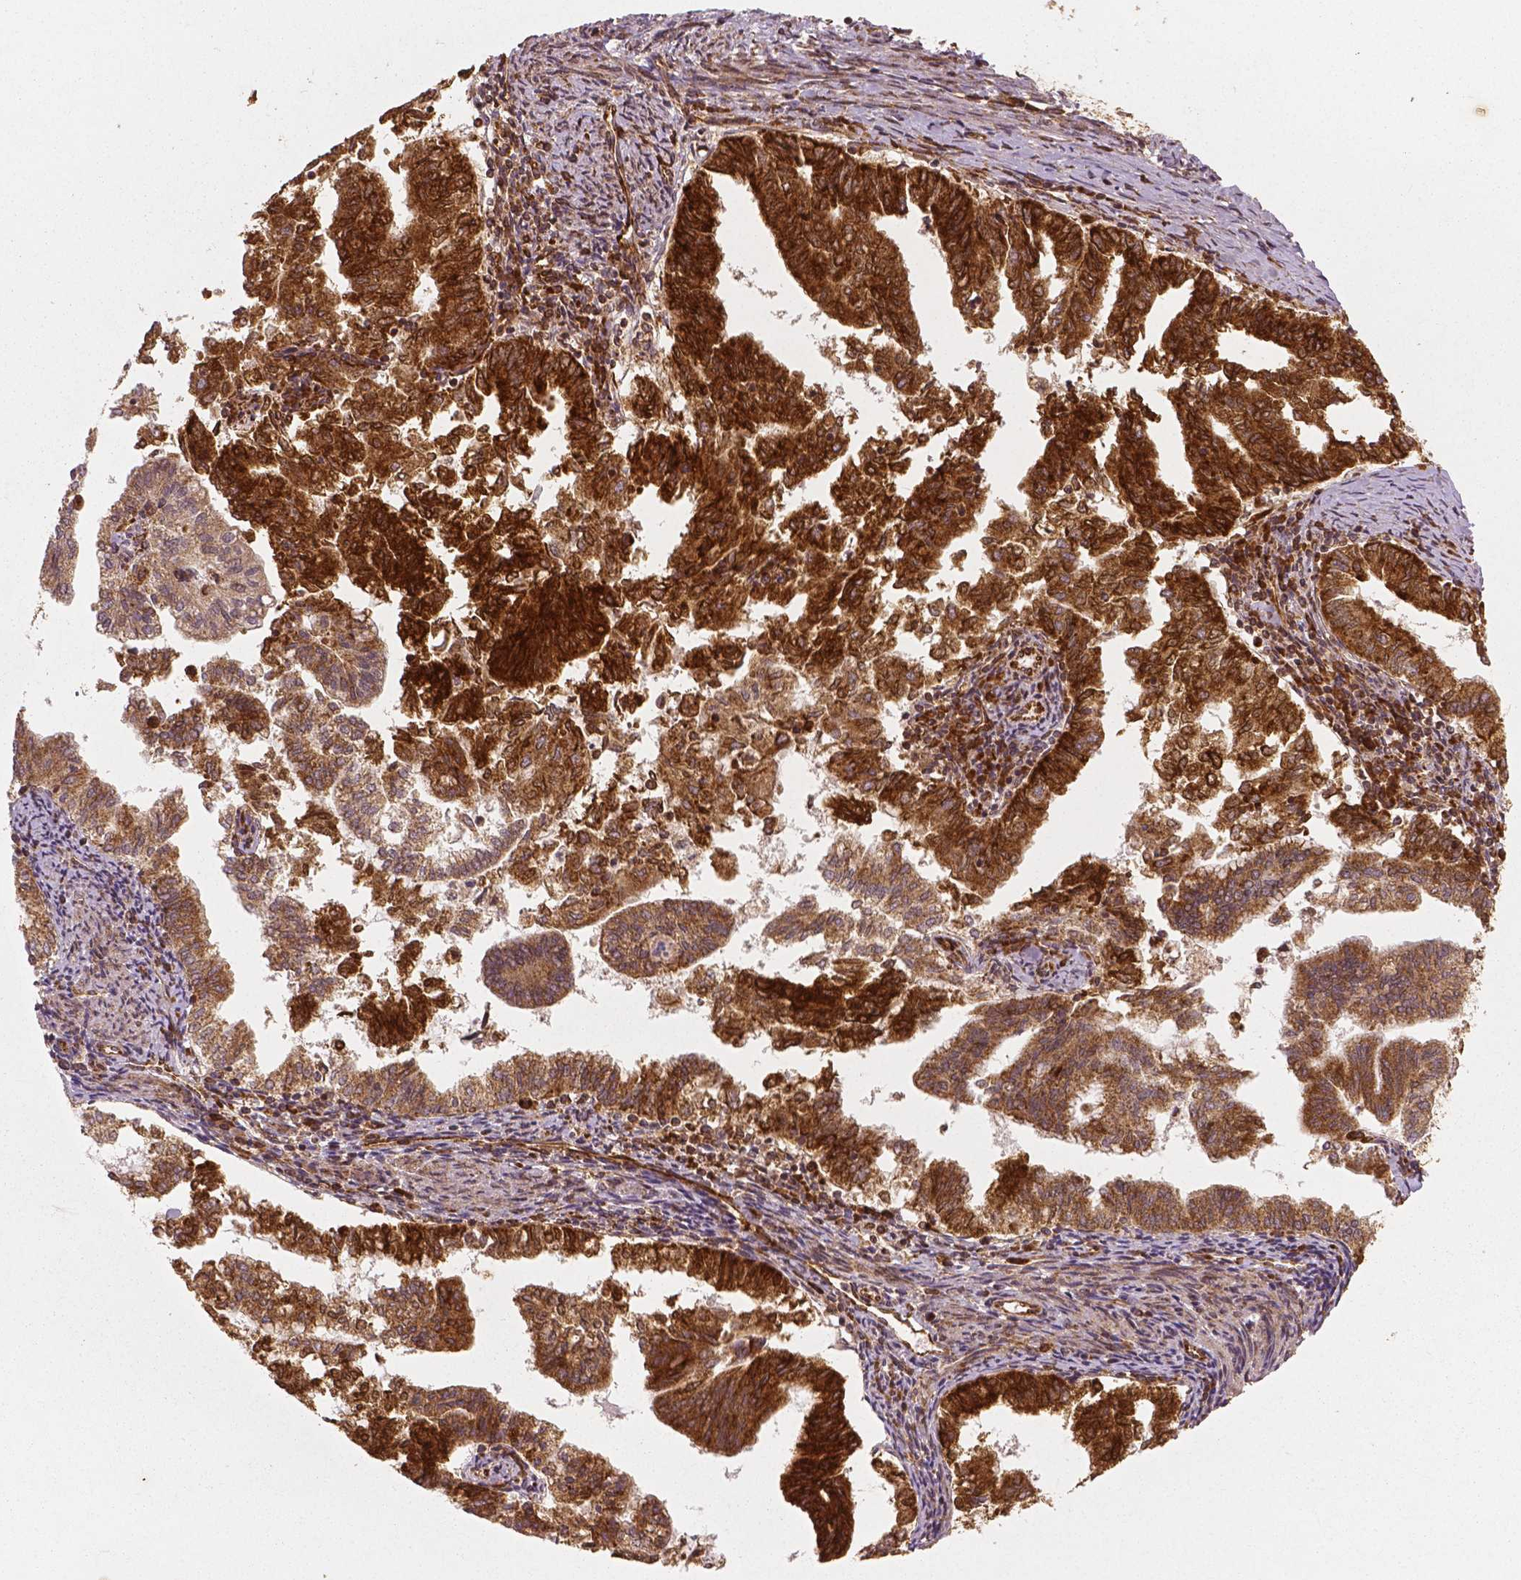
{"staining": {"intensity": "strong", "quantity": ">75%", "location": "cytoplasmic/membranous"}, "tissue": "endometrial cancer", "cell_type": "Tumor cells", "image_type": "cancer", "snomed": [{"axis": "morphology", "description": "Adenocarcinoma, NOS"}, {"axis": "topography", "description": "Endometrium"}], "caption": "Immunohistochemistry micrograph of neoplastic tissue: adenocarcinoma (endometrial) stained using immunohistochemistry (IHC) displays high levels of strong protein expression localized specifically in the cytoplasmic/membranous of tumor cells, appearing as a cytoplasmic/membranous brown color.", "gene": "PGAM5", "patient": {"sex": "female", "age": 79}}